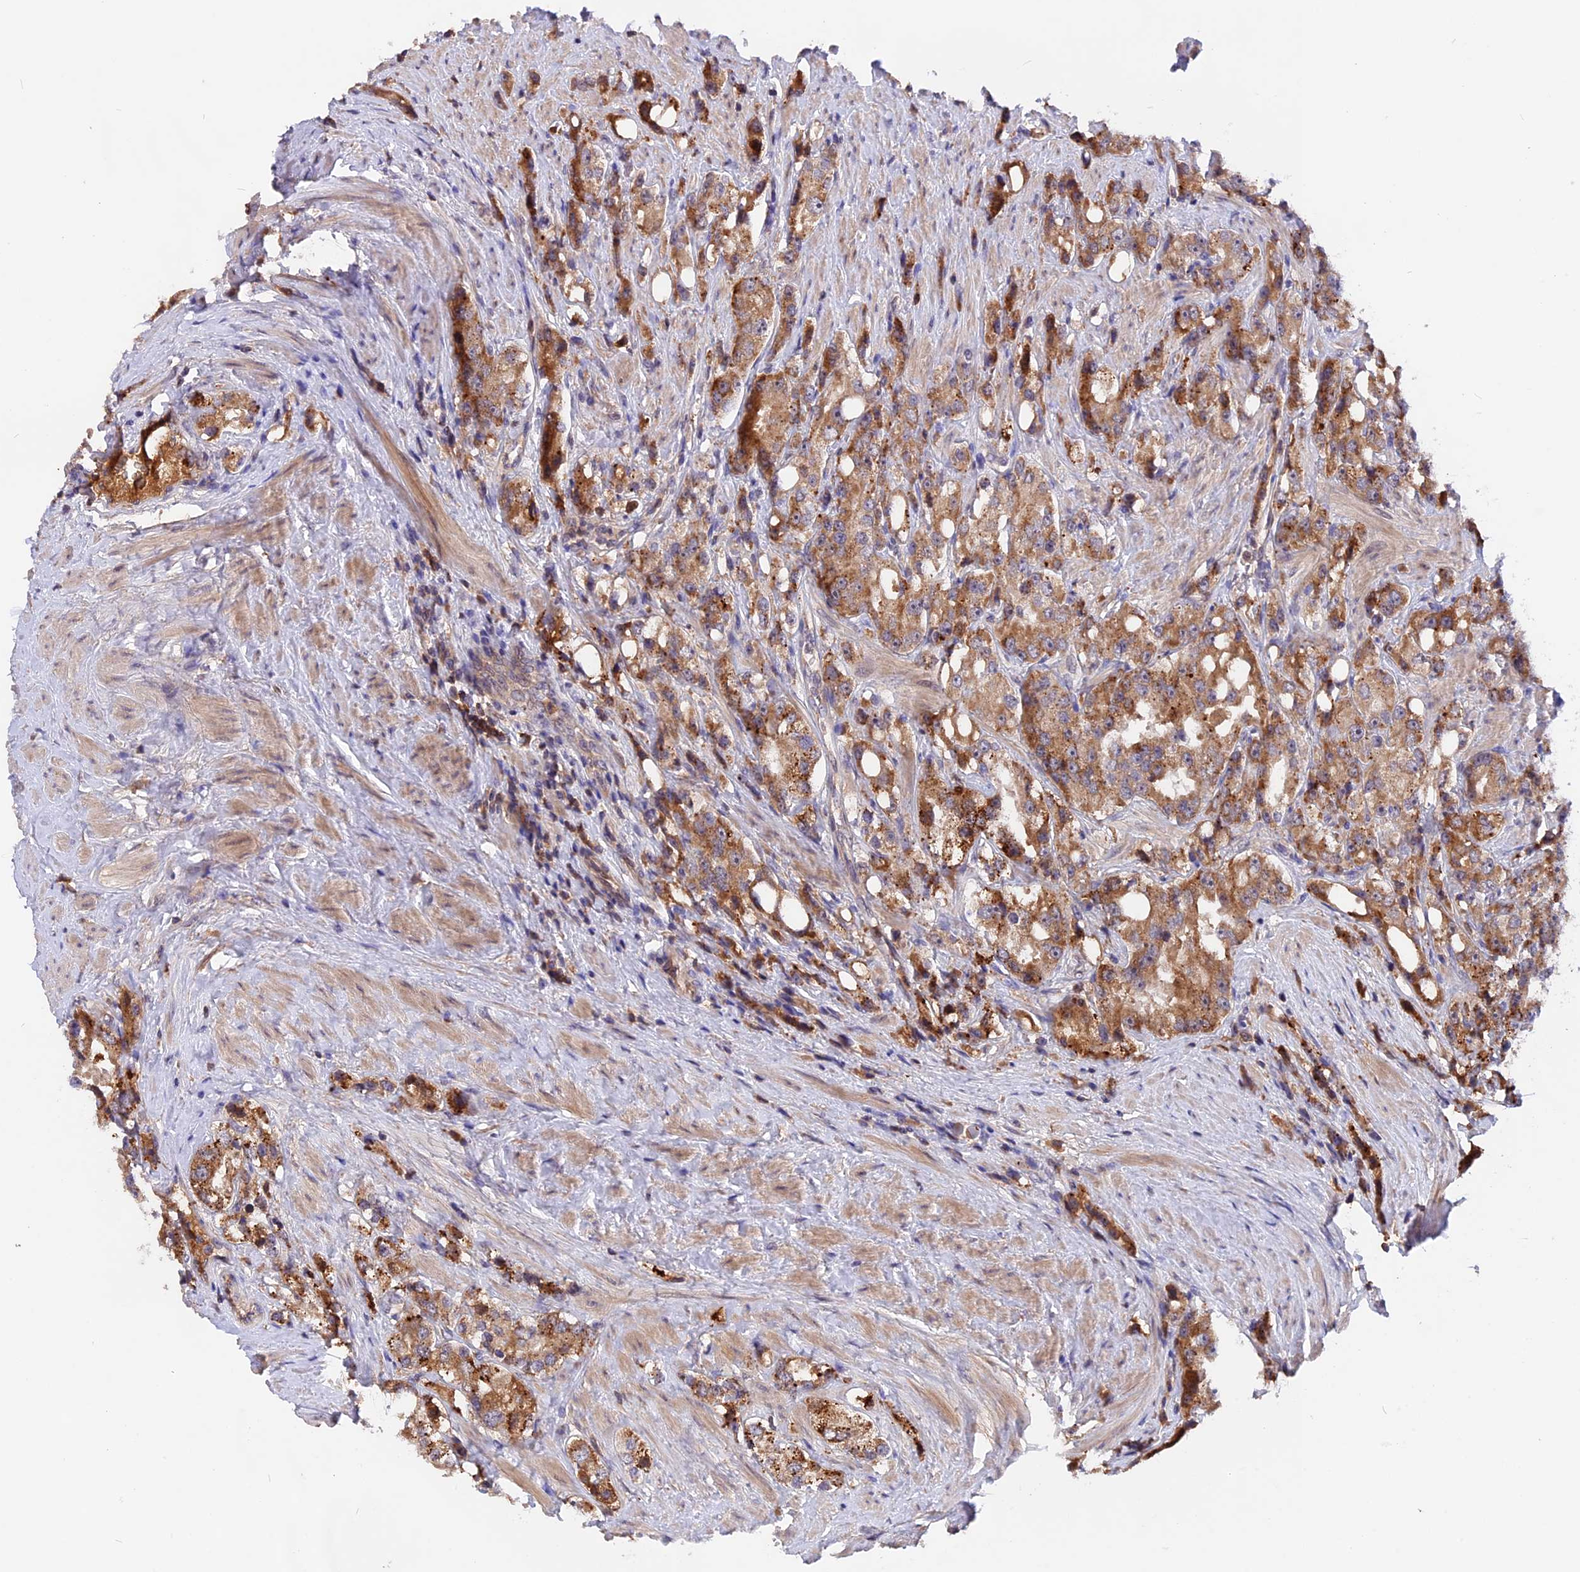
{"staining": {"intensity": "moderate", "quantity": ">75%", "location": "cytoplasmic/membranous"}, "tissue": "prostate cancer", "cell_type": "Tumor cells", "image_type": "cancer", "snomed": [{"axis": "morphology", "description": "Adenocarcinoma, NOS"}, {"axis": "topography", "description": "Prostate"}], "caption": "This histopathology image displays IHC staining of human adenocarcinoma (prostate), with medium moderate cytoplasmic/membranous positivity in approximately >75% of tumor cells.", "gene": "MARK4", "patient": {"sex": "male", "age": 79}}